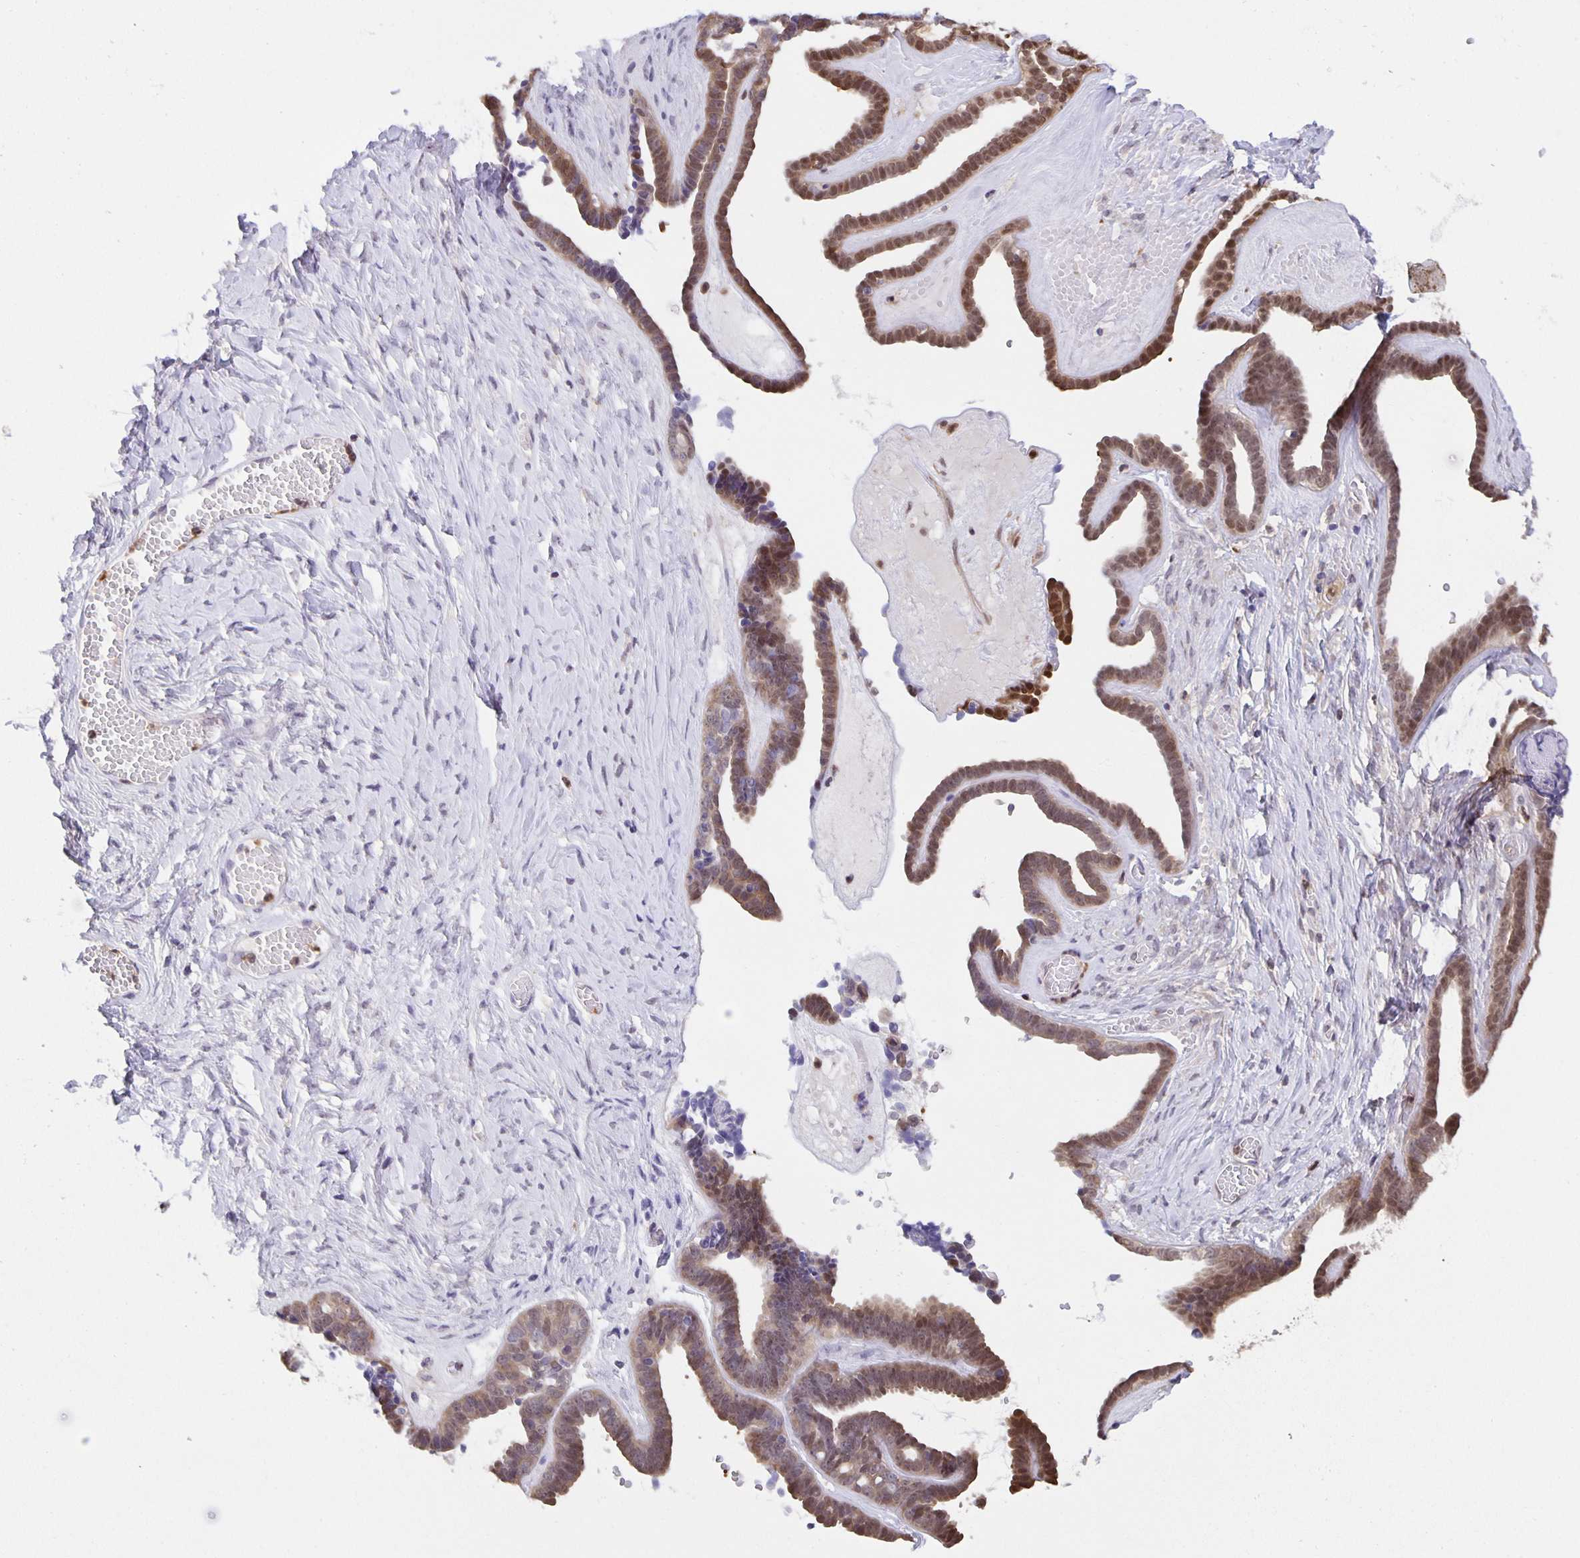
{"staining": {"intensity": "moderate", "quantity": ">75%", "location": "cytoplasmic/membranous,nuclear"}, "tissue": "ovarian cancer", "cell_type": "Tumor cells", "image_type": "cancer", "snomed": [{"axis": "morphology", "description": "Cystadenocarcinoma, serous, NOS"}, {"axis": "topography", "description": "Ovary"}], "caption": "Ovarian cancer was stained to show a protein in brown. There is medium levels of moderate cytoplasmic/membranous and nuclear expression in about >75% of tumor cells.", "gene": "MARCHF6", "patient": {"sex": "female", "age": 71}}